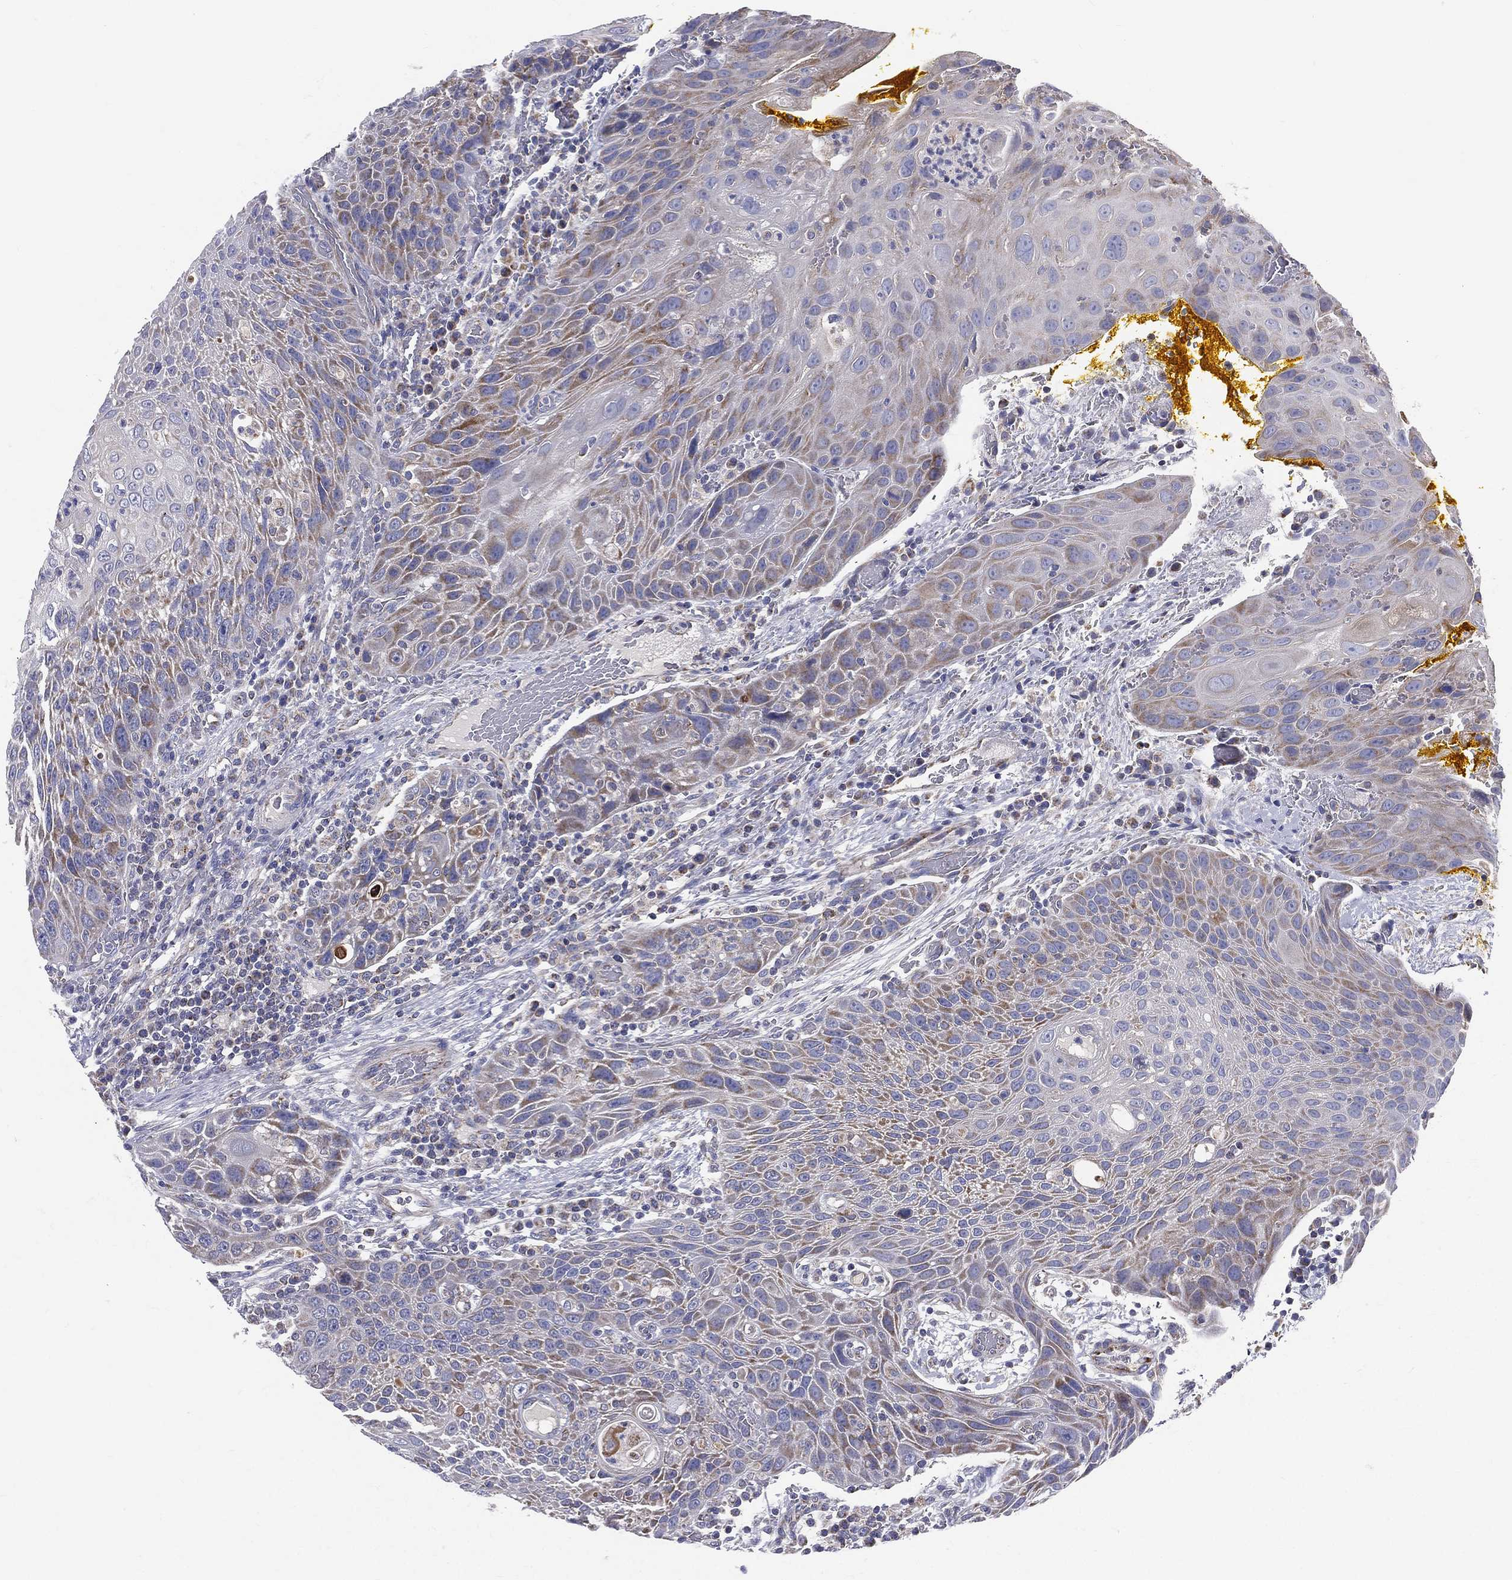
{"staining": {"intensity": "moderate", "quantity": "<25%", "location": "cytoplasmic/membranous"}, "tissue": "head and neck cancer", "cell_type": "Tumor cells", "image_type": "cancer", "snomed": [{"axis": "morphology", "description": "Squamous cell carcinoma, NOS"}, {"axis": "topography", "description": "Head-Neck"}], "caption": "Protein staining shows moderate cytoplasmic/membranous staining in approximately <25% of tumor cells in head and neck squamous cell carcinoma.", "gene": "PWWP3A", "patient": {"sex": "male", "age": 69}}